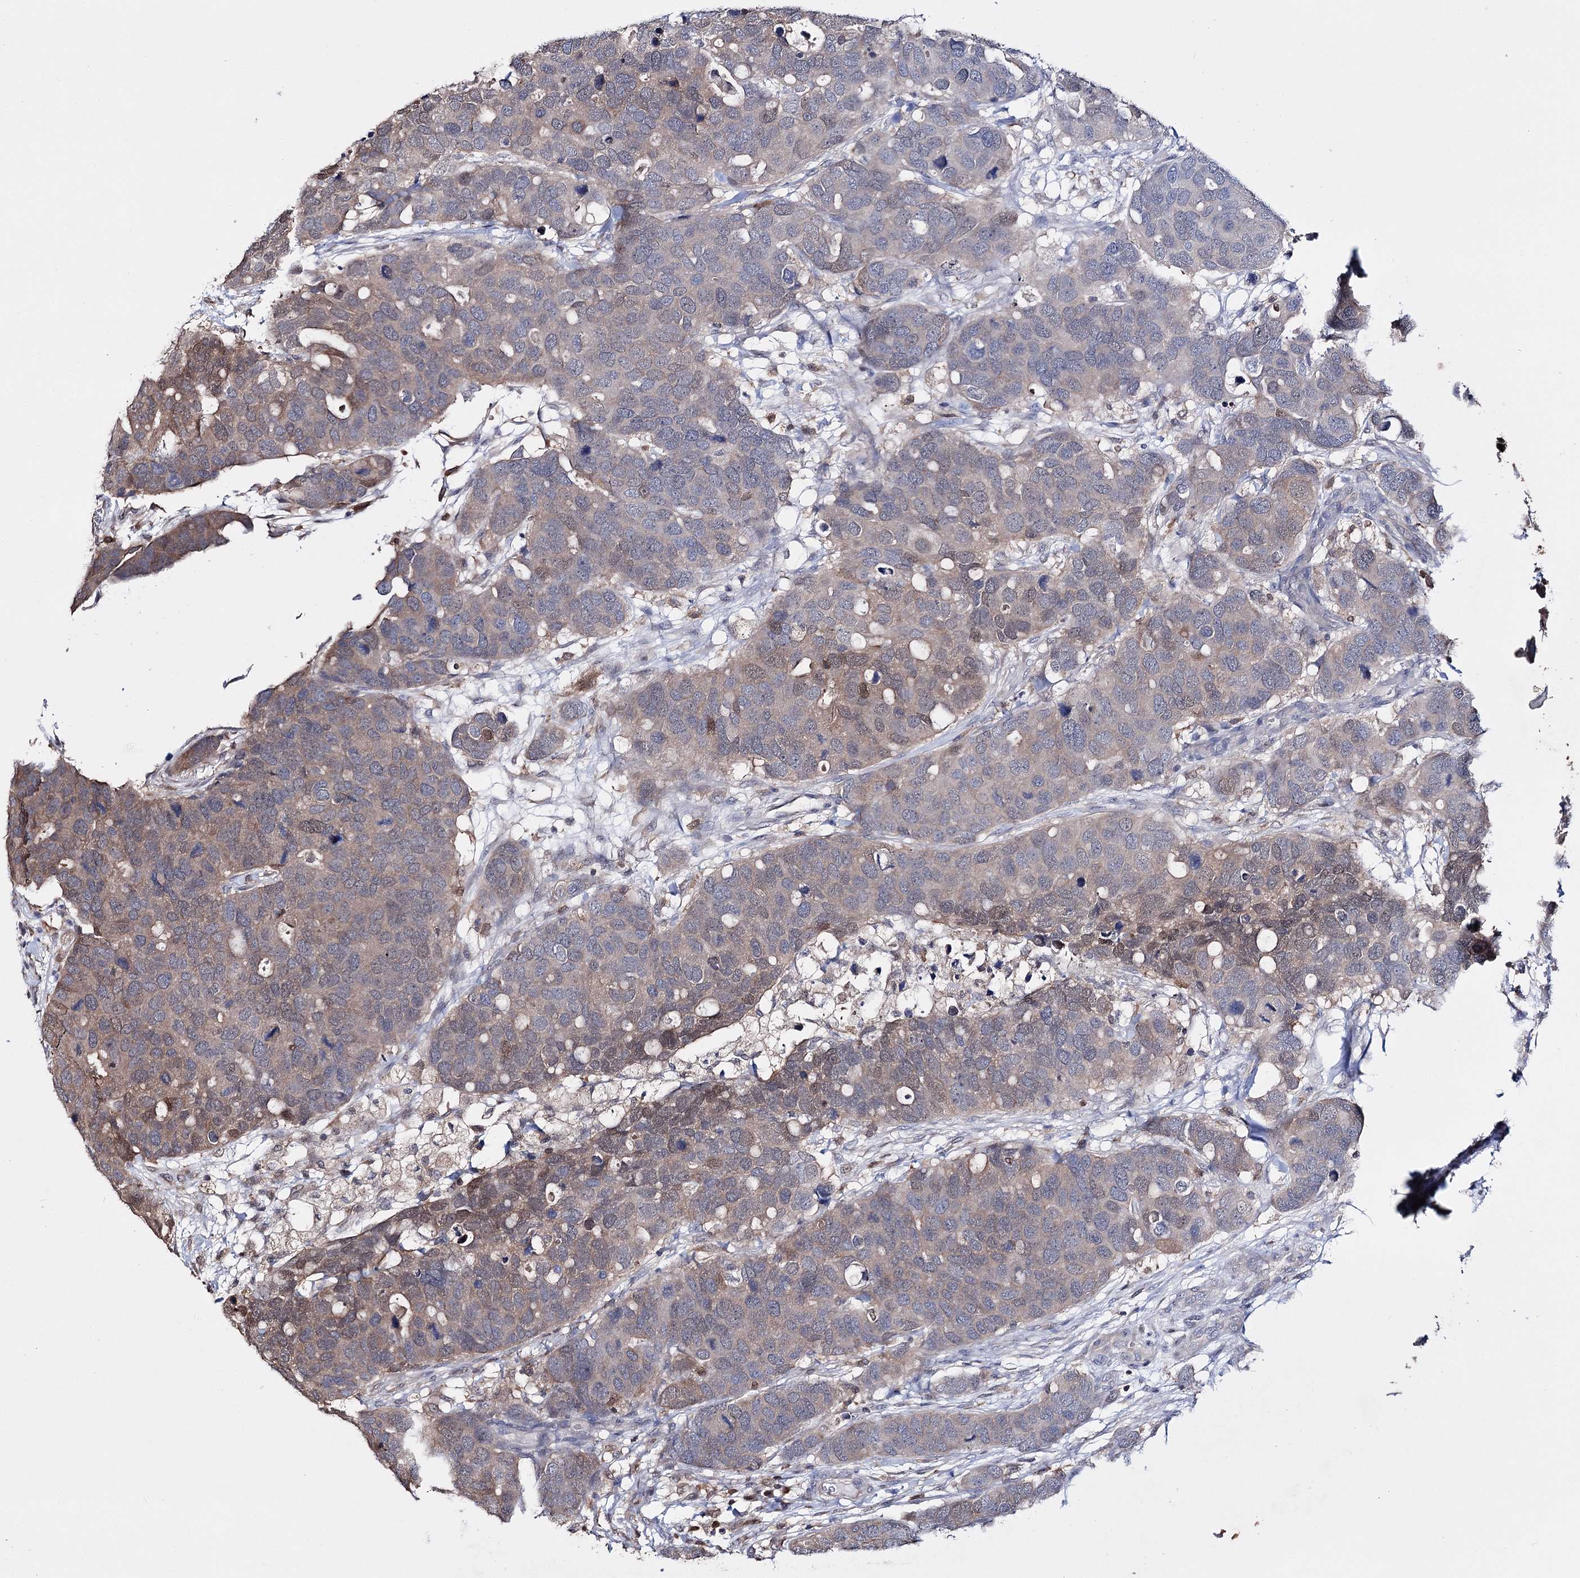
{"staining": {"intensity": "moderate", "quantity": "25%-75%", "location": "cytoplasmic/membranous,nuclear"}, "tissue": "breast cancer", "cell_type": "Tumor cells", "image_type": "cancer", "snomed": [{"axis": "morphology", "description": "Duct carcinoma"}, {"axis": "topography", "description": "Breast"}], "caption": "This micrograph shows breast cancer (intraductal carcinoma) stained with immunohistochemistry to label a protein in brown. The cytoplasmic/membranous and nuclear of tumor cells show moderate positivity for the protein. Nuclei are counter-stained blue.", "gene": "PTER", "patient": {"sex": "female", "age": 83}}